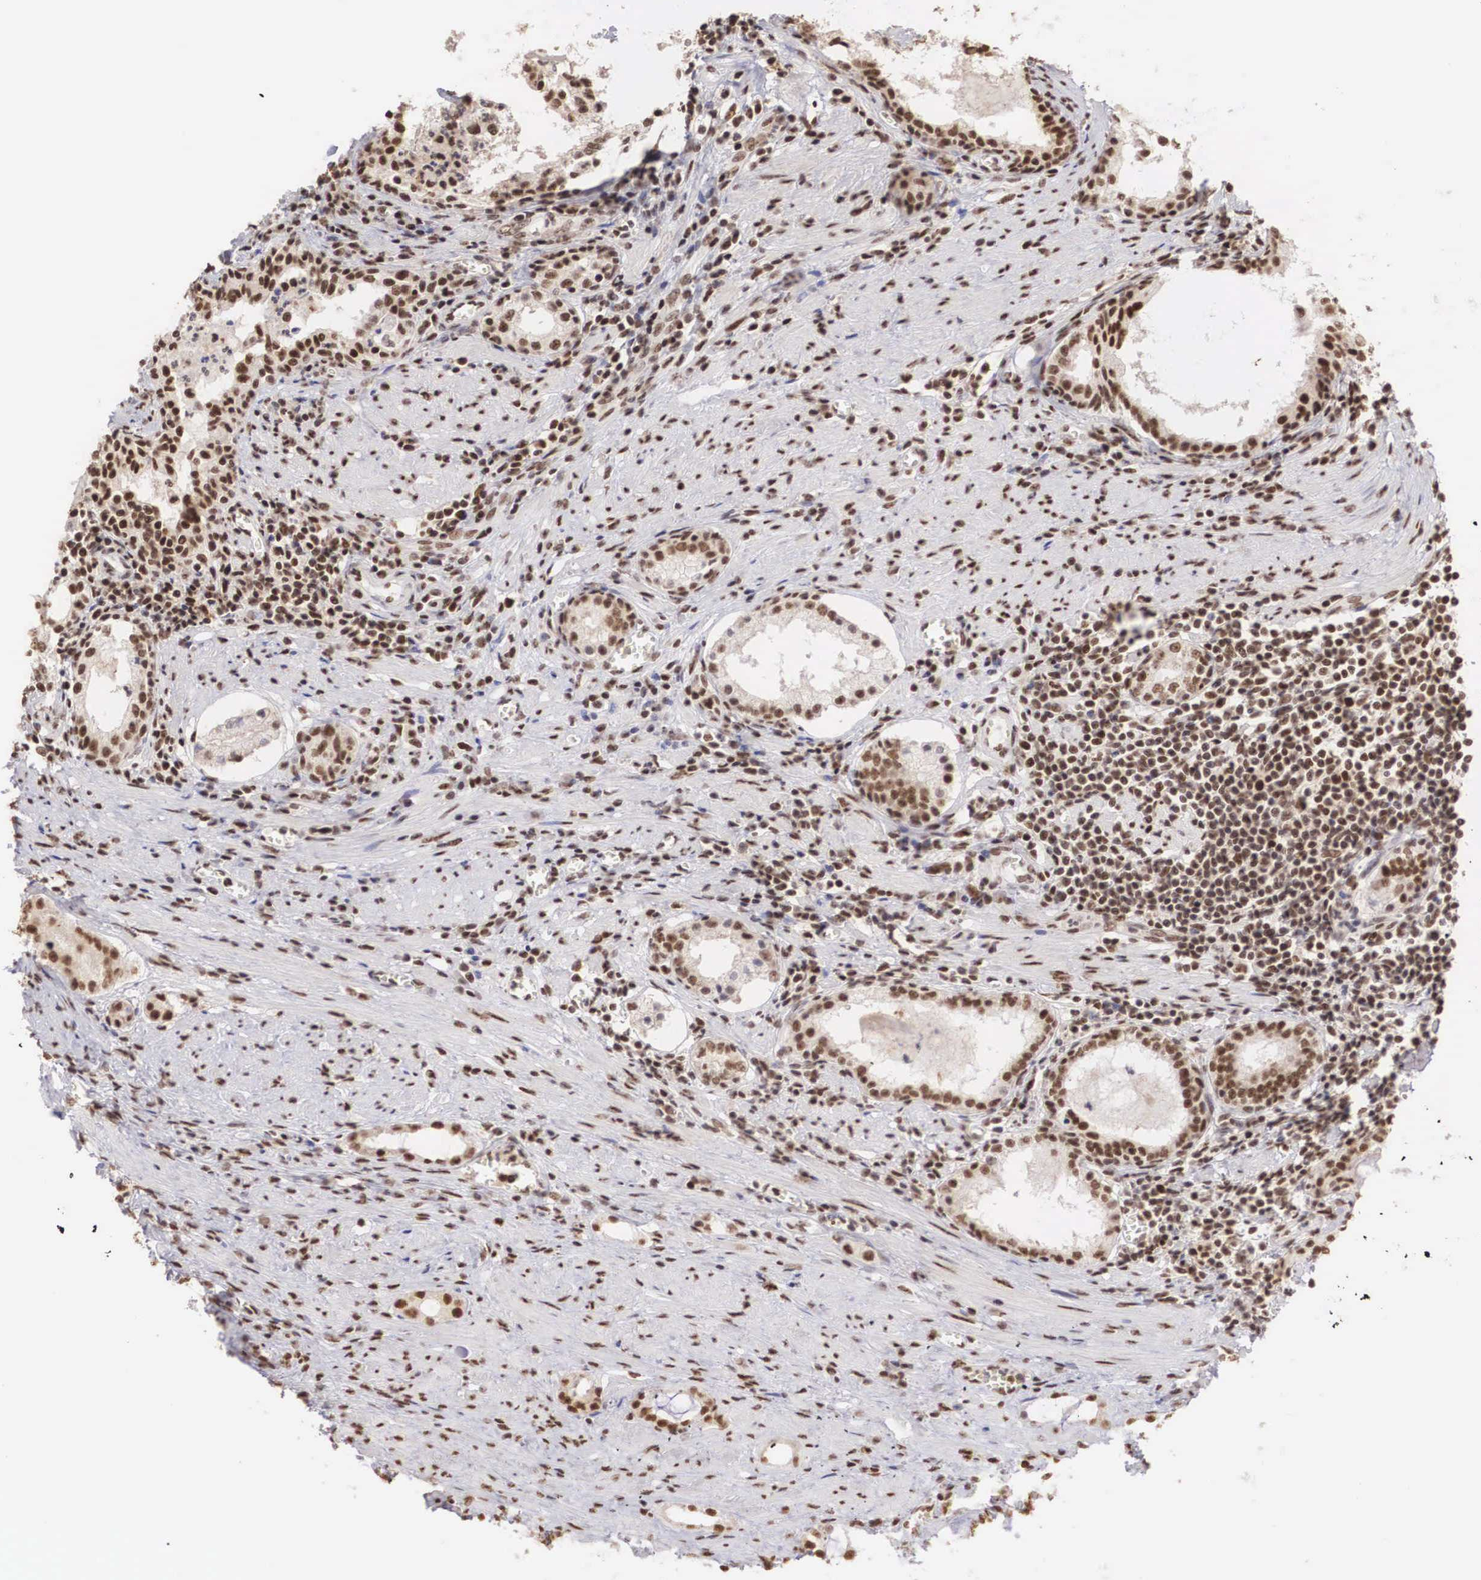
{"staining": {"intensity": "strong", "quantity": ">75%", "location": "nuclear"}, "tissue": "prostate cancer", "cell_type": "Tumor cells", "image_type": "cancer", "snomed": [{"axis": "morphology", "description": "Adenocarcinoma, Medium grade"}, {"axis": "topography", "description": "Prostate"}], "caption": "Medium-grade adenocarcinoma (prostate) stained for a protein (brown) reveals strong nuclear positive positivity in about >75% of tumor cells.", "gene": "HTATSF1", "patient": {"sex": "male", "age": 73}}